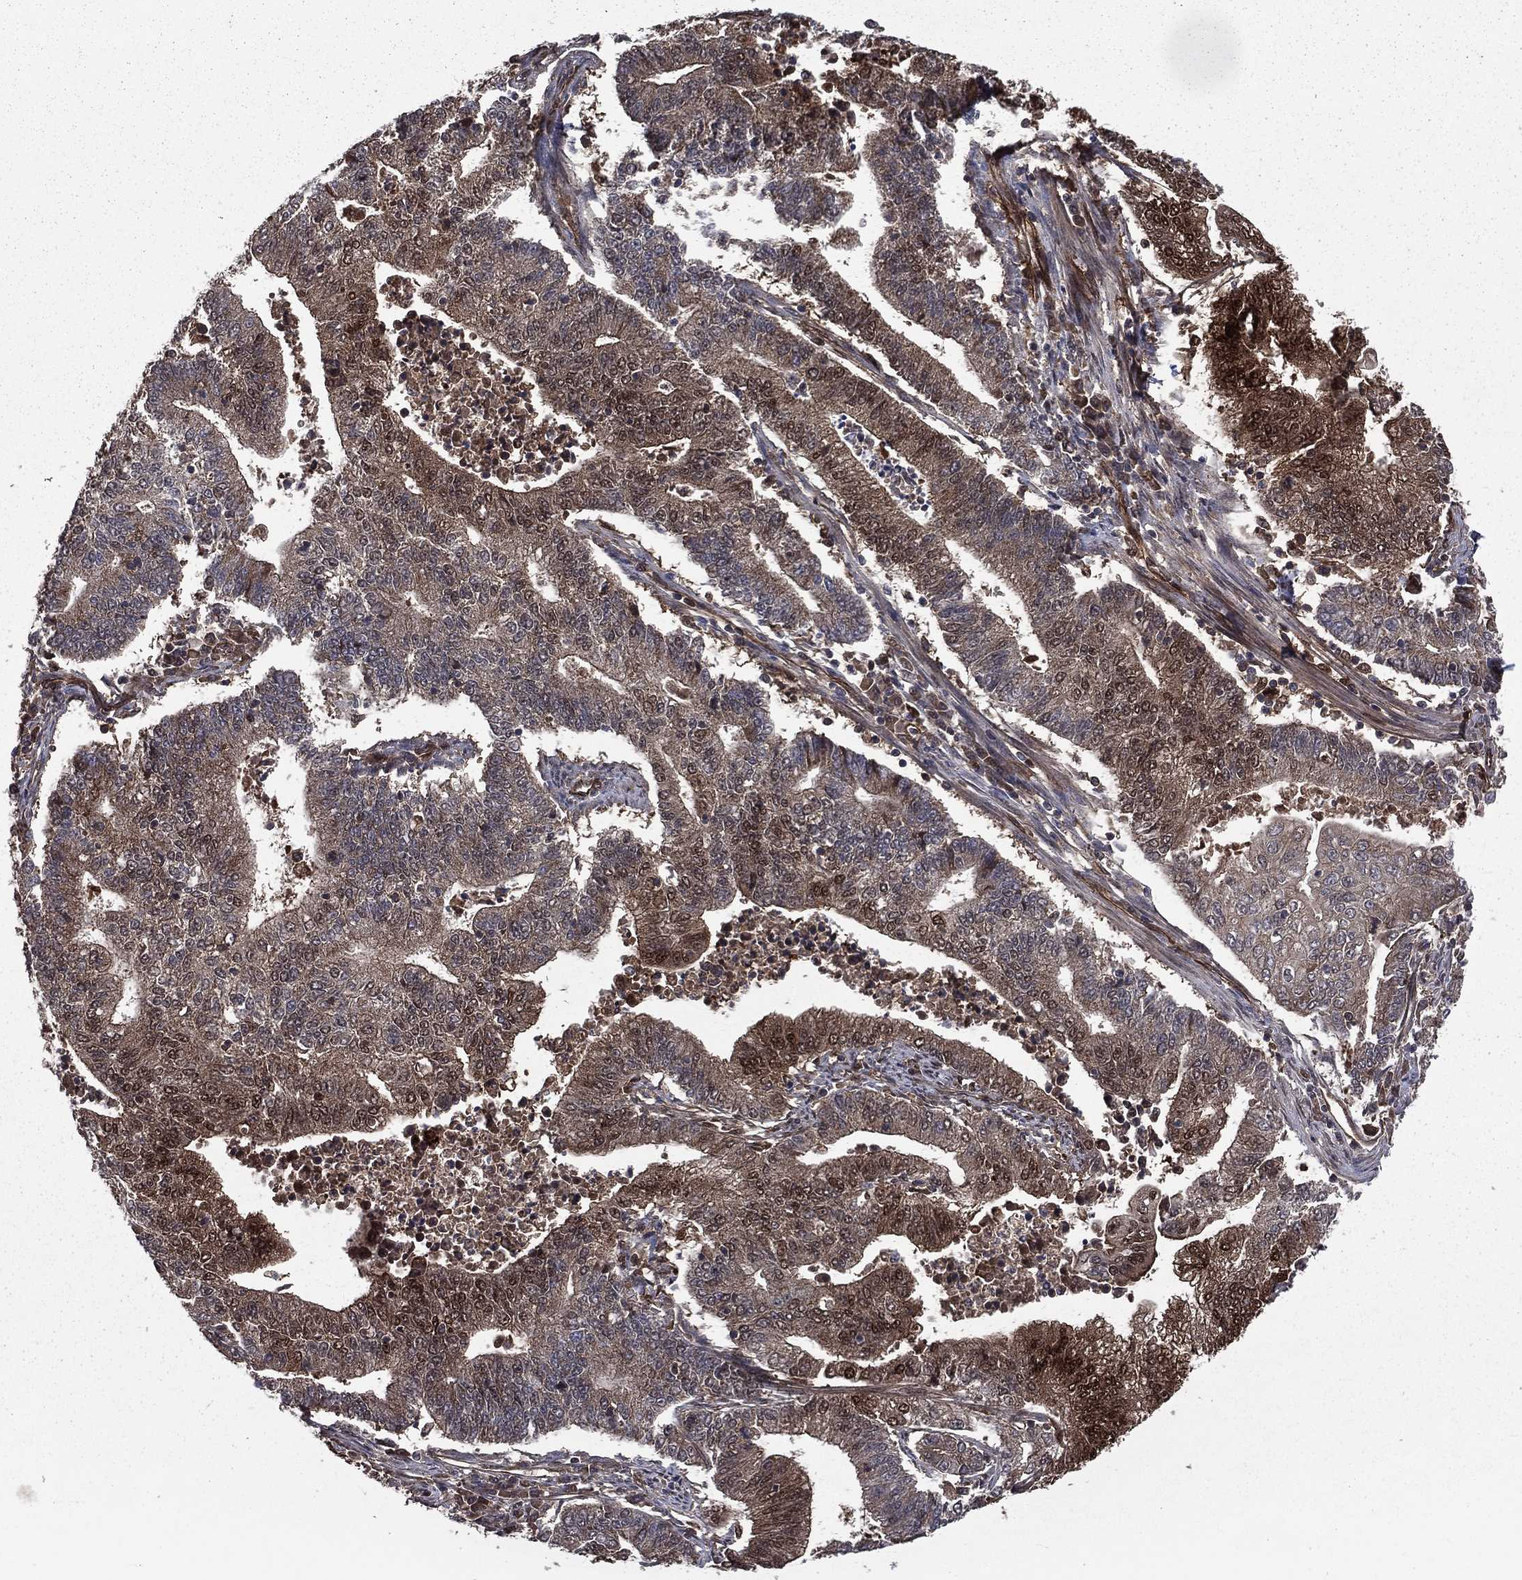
{"staining": {"intensity": "strong", "quantity": "<25%", "location": "cytoplasmic/membranous,nuclear"}, "tissue": "endometrial cancer", "cell_type": "Tumor cells", "image_type": "cancer", "snomed": [{"axis": "morphology", "description": "Adenocarcinoma, NOS"}, {"axis": "topography", "description": "Uterus"}, {"axis": "topography", "description": "Endometrium"}], "caption": "Protein expression analysis of endometrial cancer shows strong cytoplasmic/membranous and nuclear staining in about <25% of tumor cells.", "gene": "FGD1", "patient": {"sex": "female", "age": 54}}